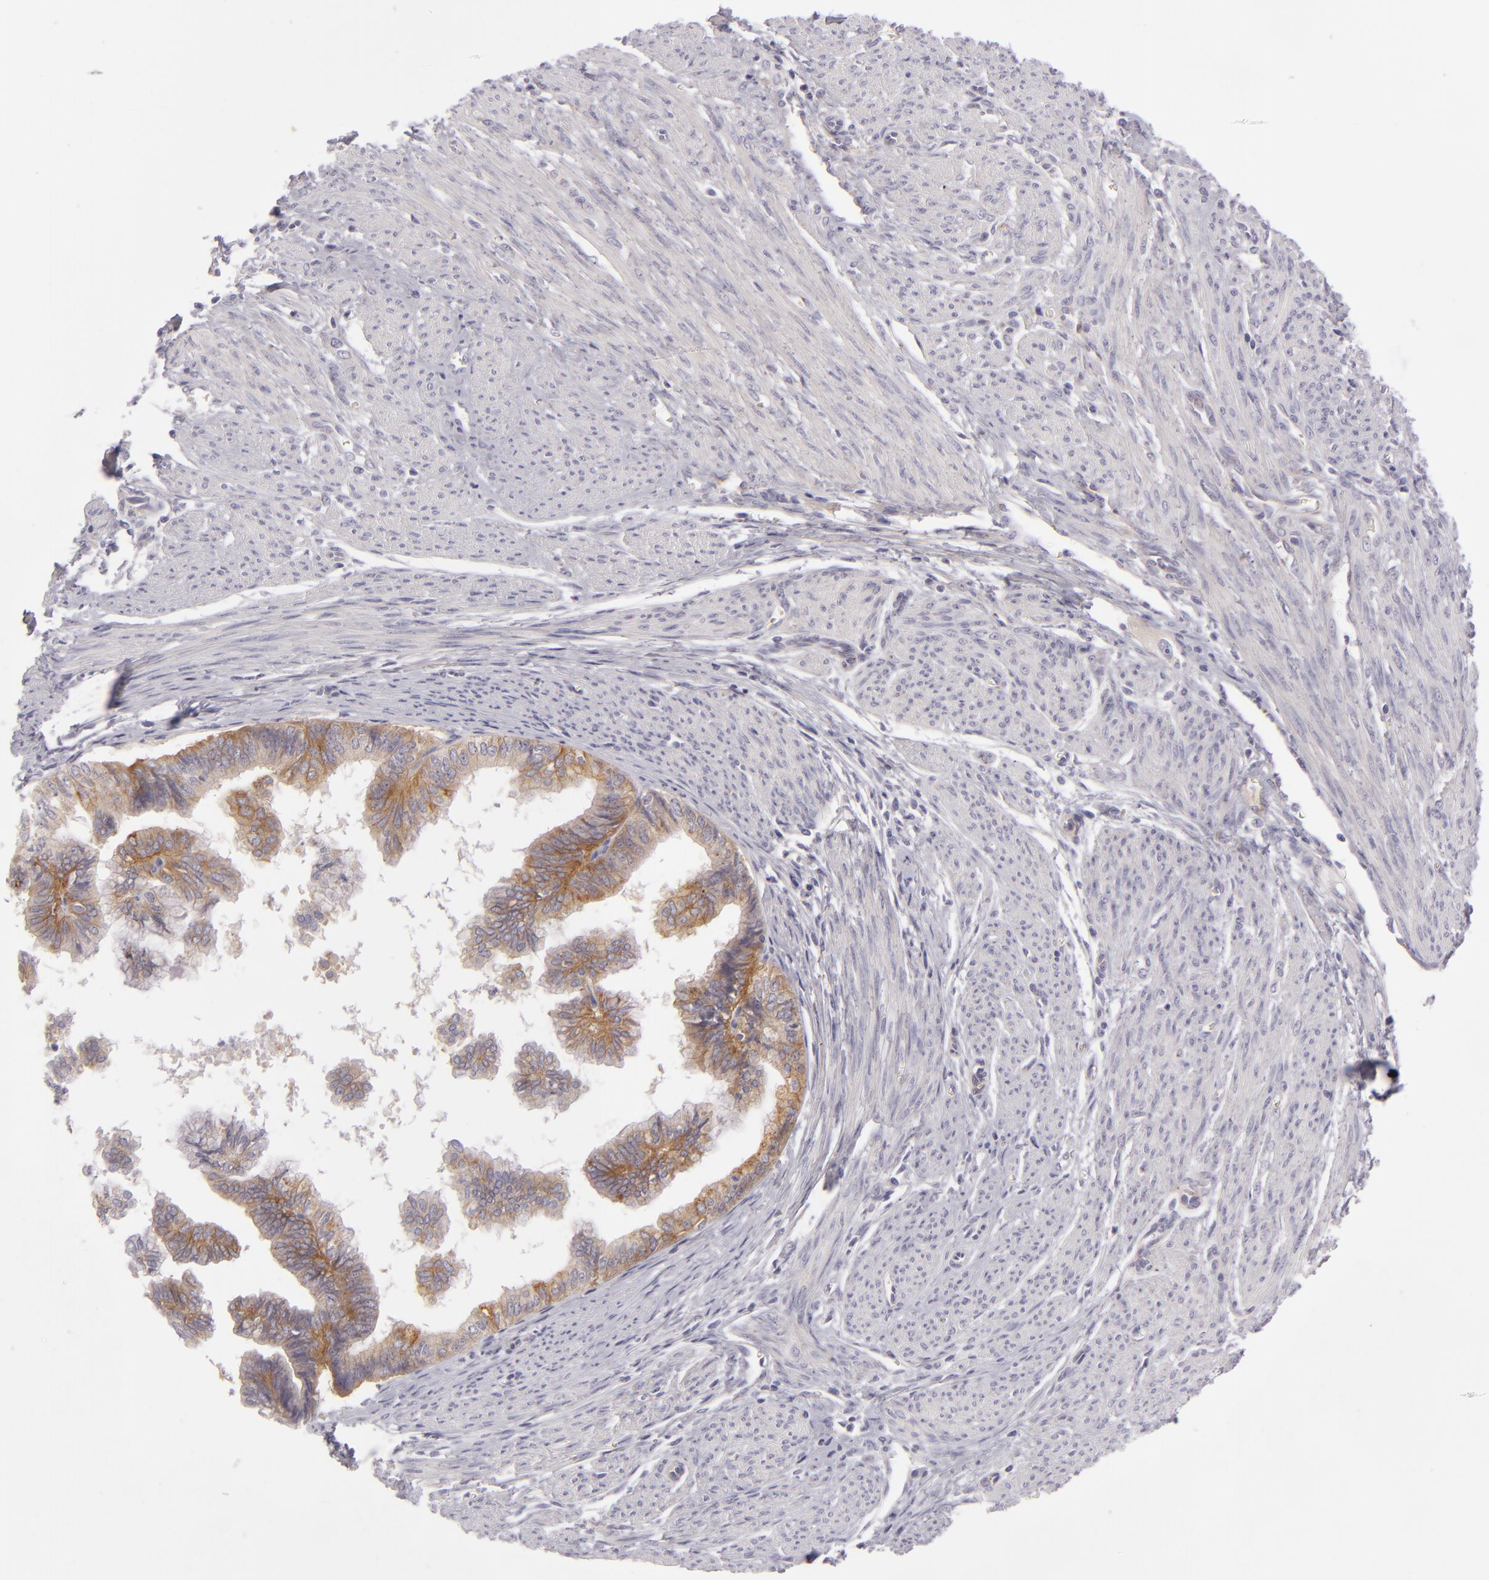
{"staining": {"intensity": "moderate", "quantity": ">75%", "location": "cytoplasmic/membranous"}, "tissue": "endometrial cancer", "cell_type": "Tumor cells", "image_type": "cancer", "snomed": [{"axis": "morphology", "description": "Adenocarcinoma, NOS"}, {"axis": "topography", "description": "Endometrium"}], "caption": "IHC (DAB (3,3'-diaminobenzidine)) staining of endometrial cancer (adenocarcinoma) reveals moderate cytoplasmic/membranous protein expression in approximately >75% of tumor cells.", "gene": "DLG4", "patient": {"sex": "female", "age": 75}}